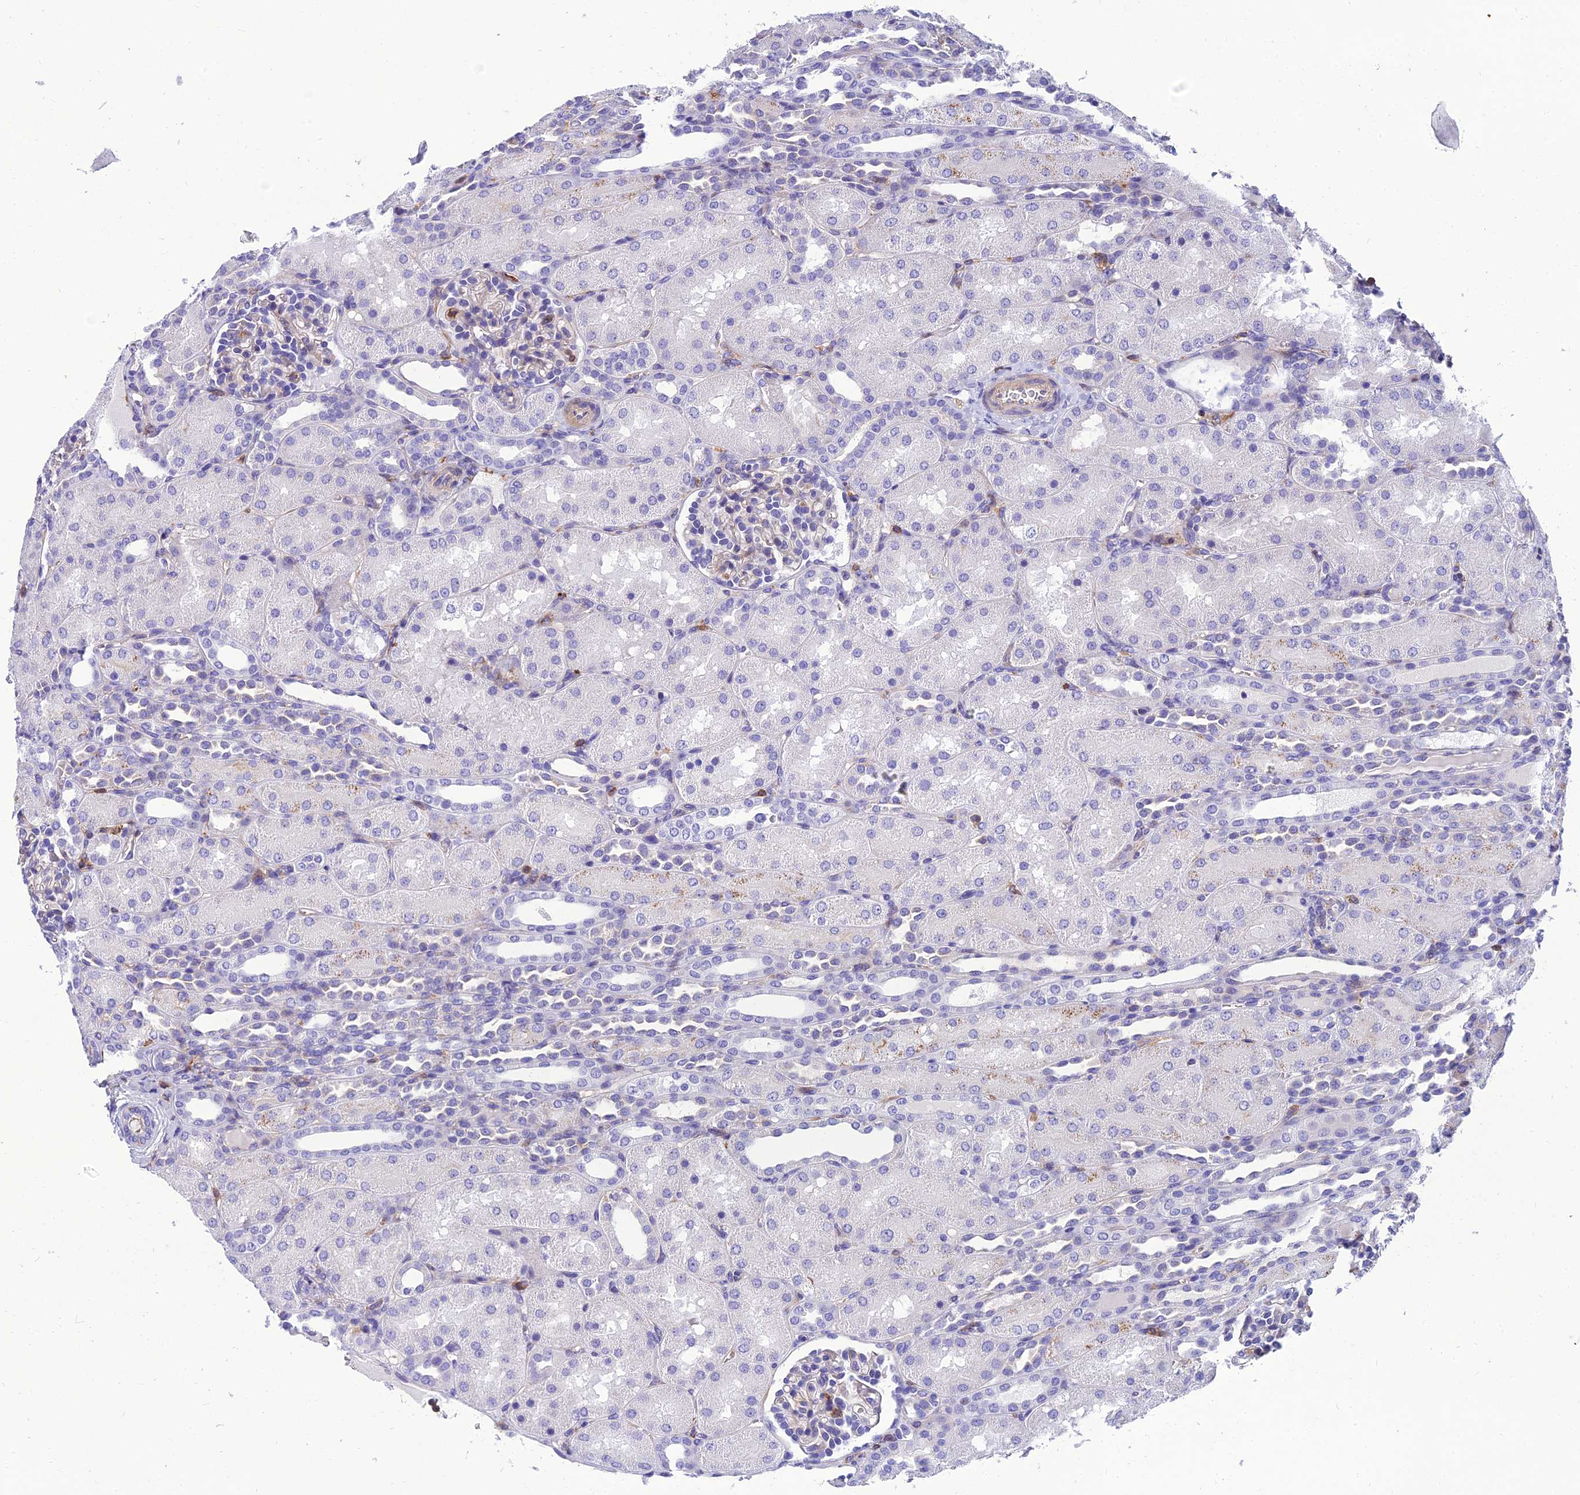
{"staining": {"intensity": "negative", "quantity": "none", "location": "none"}, "tissue": "kidney", "cell_type": "Cells in glomeruli", "image_type": "normal", "snomed": [{"axis": "morphology", "description": "Normal tissue, NOS"}, {"axis": "topography", "description": "Kidney"}], "caption": "High power microscopy micrograph of an immunohistochemistry (IHC) photomicrograph of unremarkable kidney, revealing no significant staining in cells in glomeruli. (Stains: DAB IHC with hematoxylin counter stain, Microscopy: brightfield microscopy at high magnification).", "gene": "PPP1R18", "patient": {"sex": "male", "age": 1}}